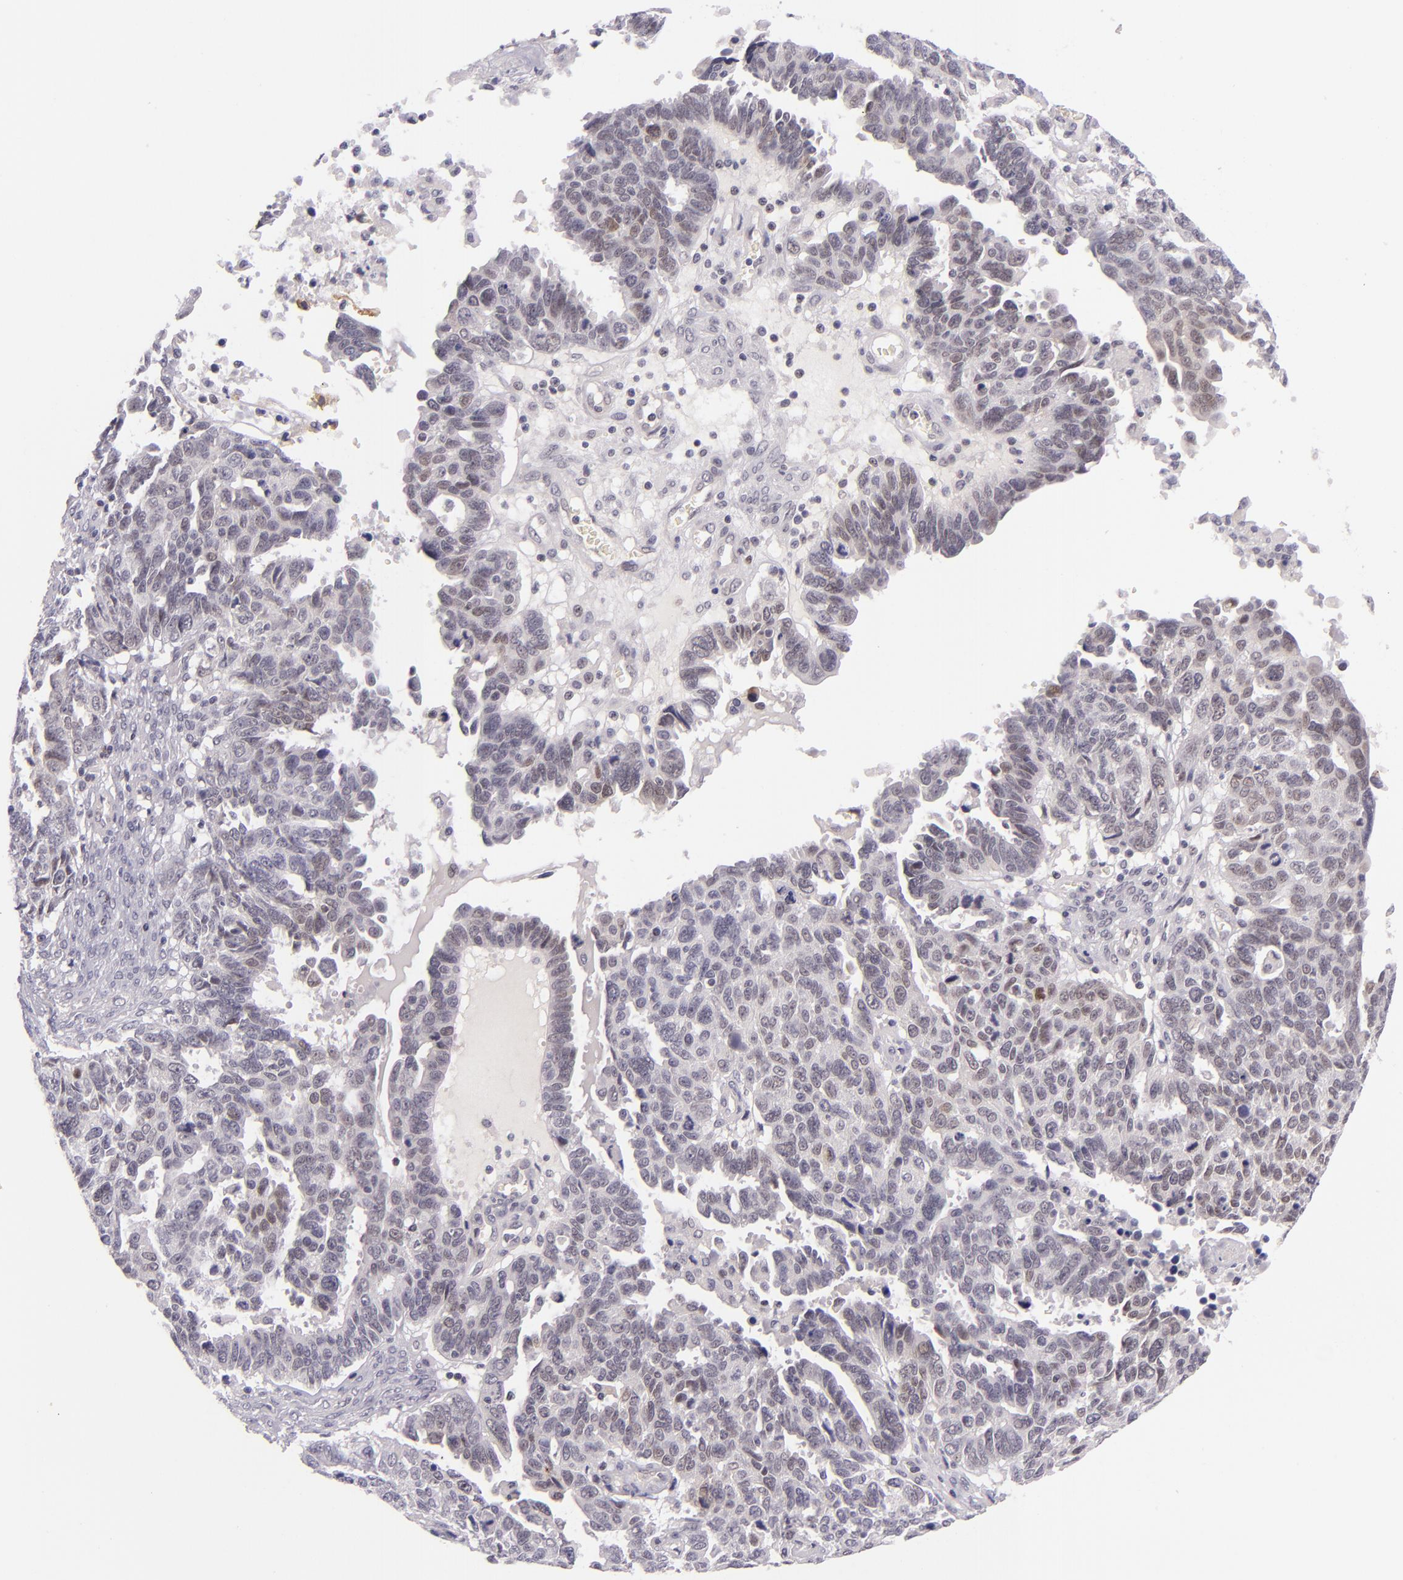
{"staining": {"intensity": "weak", "quantity": "<25%", "location": "nuclear"}, "tissue": "ovarian cancer", "cell_type": "Tumor cells", "image_type": "cancer", "snomed": [{"axis": "morphology", "description": "Carcinoma, endometroid"}, {"axis": "morphology", "description": "Cystadenocarcinoma, serous, NOS"}, {"axis": "topography", "description": "Ovary"}], "caption": "Immunohistochemistry (IHC) of human ovarian cancer exhibits no positivity in tumor cells. (Stains: DAB IHC with hematoxylin counter stain, Microscopy: brightfield microscopy at high magnification).", "gene": "BCL3", "patient": {"sex": "female", "age": 45}}